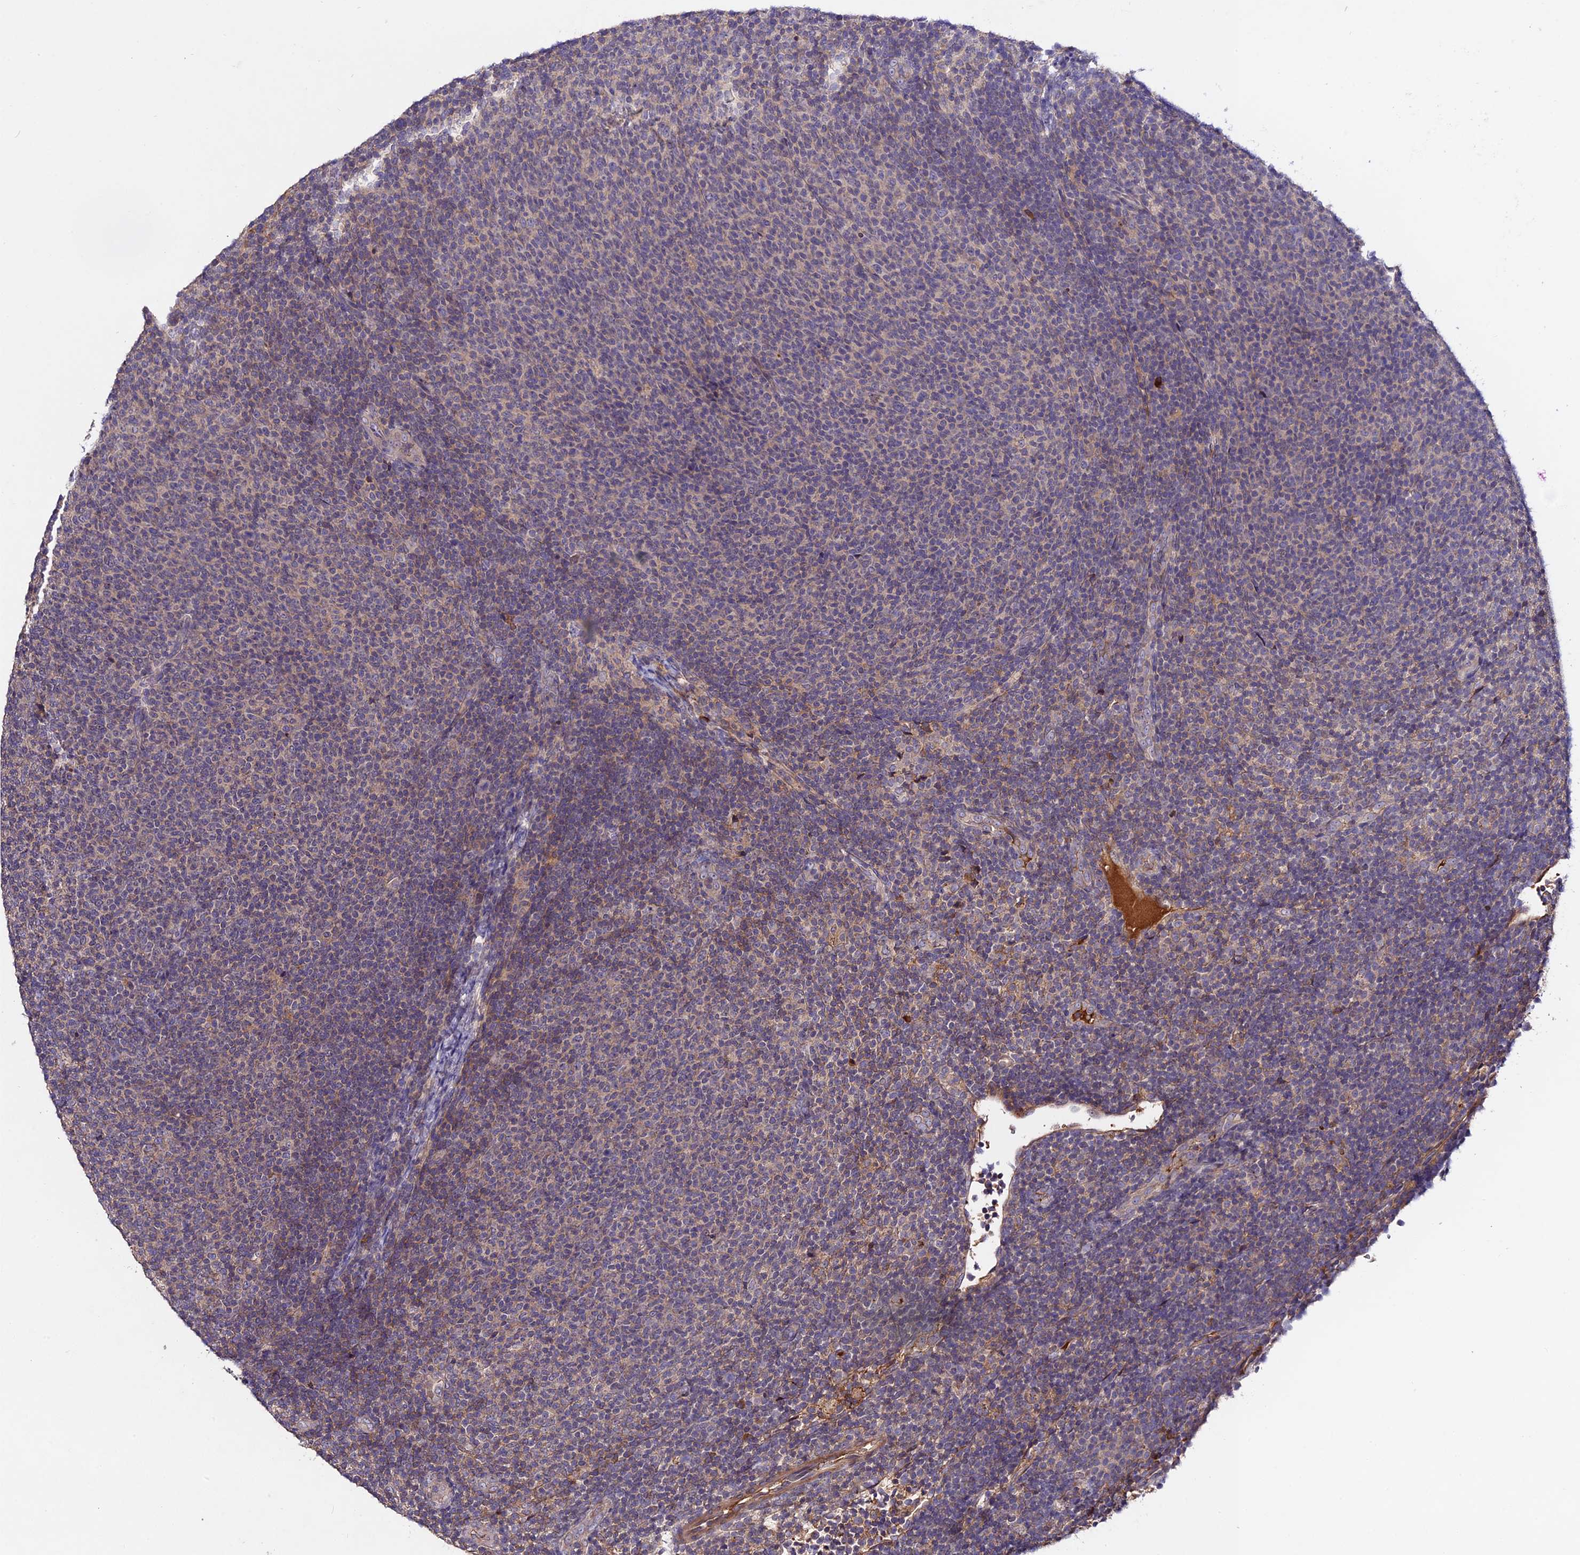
{"staining": {"intensity": "weak", "quantity": "25%-75%", "location": "cytoplasmic/membranous"}, "tissue": "lymphoma", "cell_type": "Tumor cells", "image_type": "cancer", "snomed": [{"axis": "morphology", "description": "Malignant lymphoma, non-Hodgkin's type, Low grade"}, {"axis": "topography", "description": "Lymph node"}], "caption": "Immunohistochemistry (IHC) (DAB) staining of human lymphoma reveals weak cytoplasmic/membranous protein expression in approximately 25%-75% of tumor cells.", "gene": "ADO", "patient": {"sex": "male", "age": 66}}